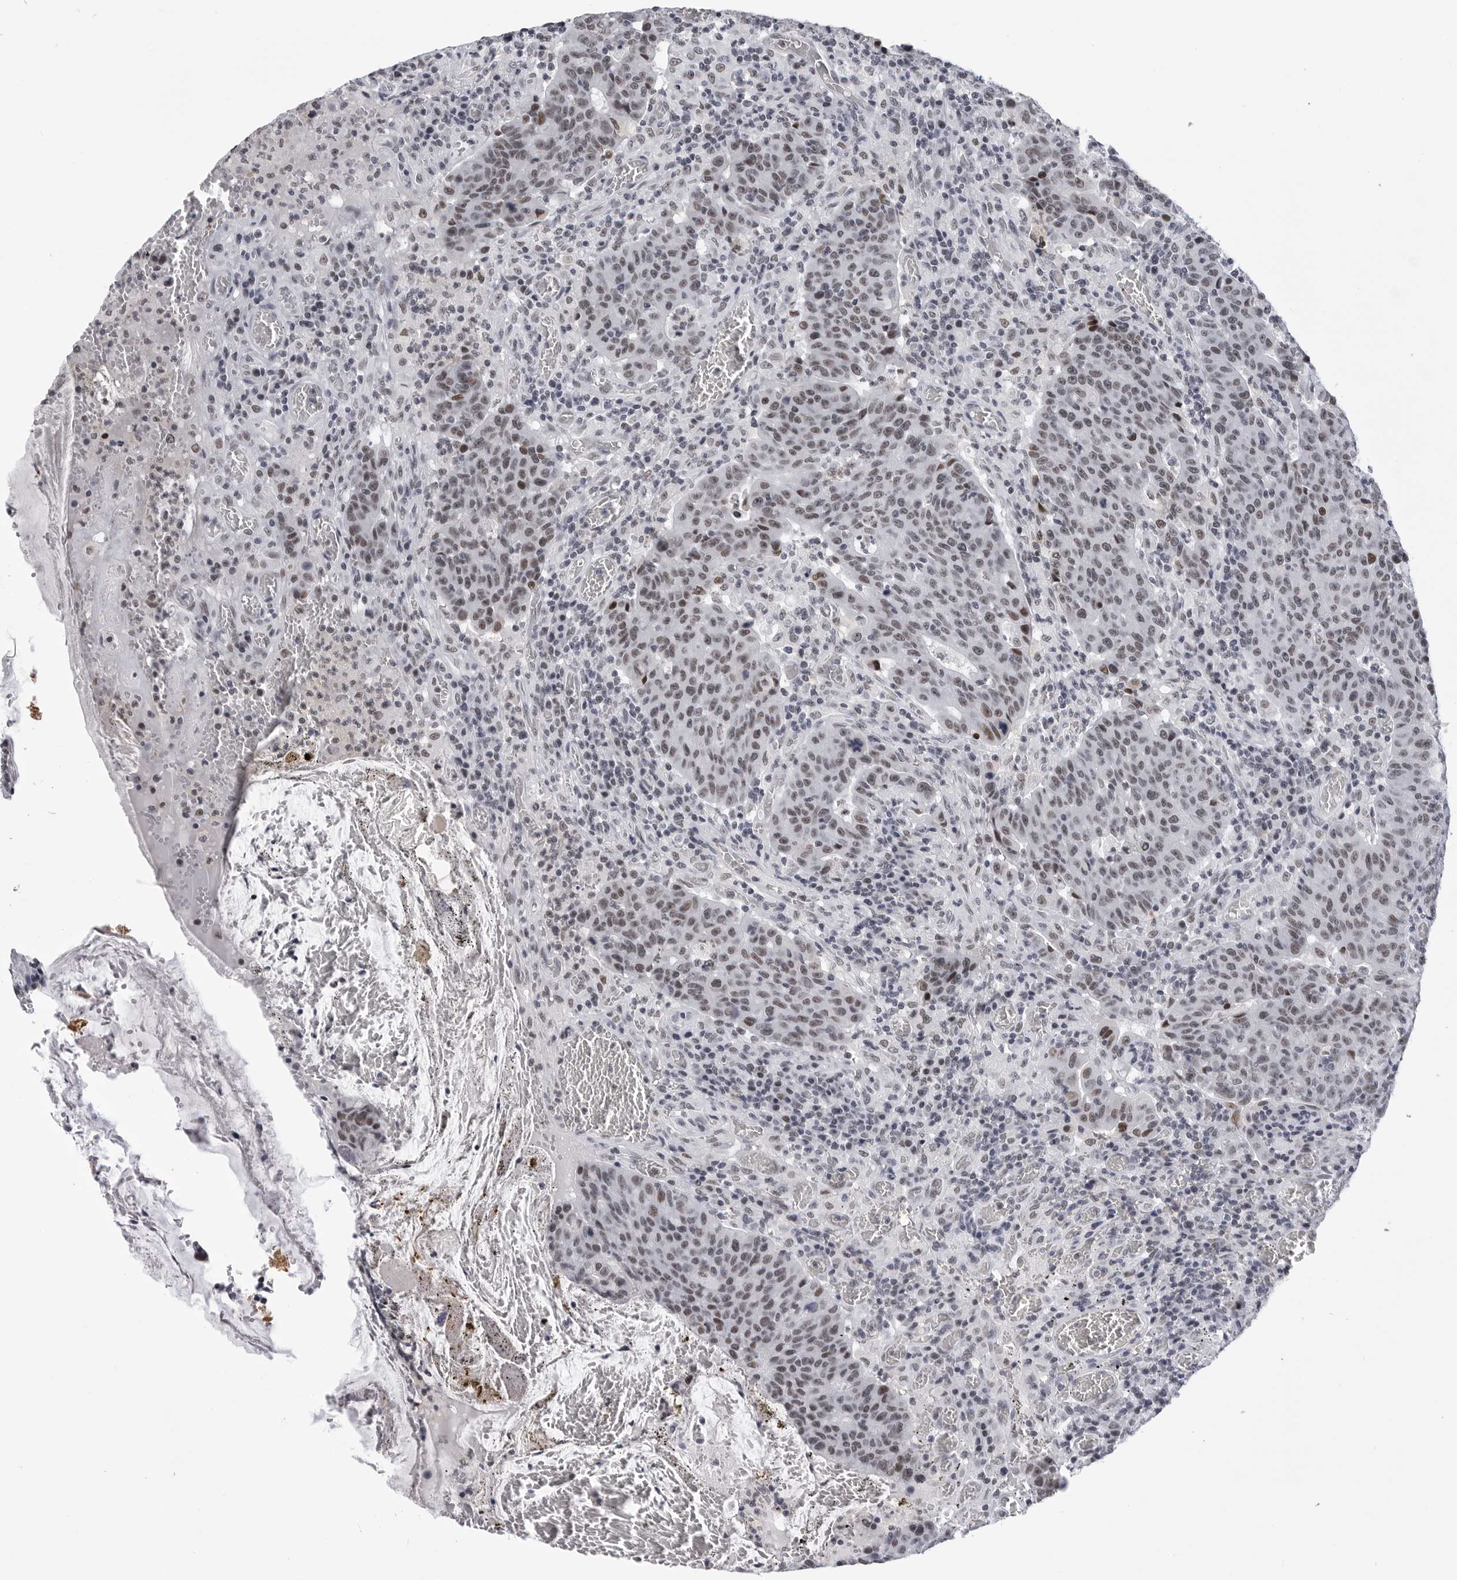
{"staining": {"intensity": "moderate", "quantity": ">75%", "location": "nuclear"}, "tissue": "colorectal cancer", "cell_type": "Tumor cells", "image_type": "cancer", "snomed": [{"axis": "morphology", "description": "Adenocarcinoma, NOS"}, {"axis": "topography", "description": "Colon"}], "caption": "Approximately >75% of tumor cells in human colorectal cancer (adenocarcinoma) demonstrate moderate nuclear protein positivity as visualized by brown immunohistochemical staining.", "gene": "SF3B4", "patient": {"sex": "female", "age": 75}}